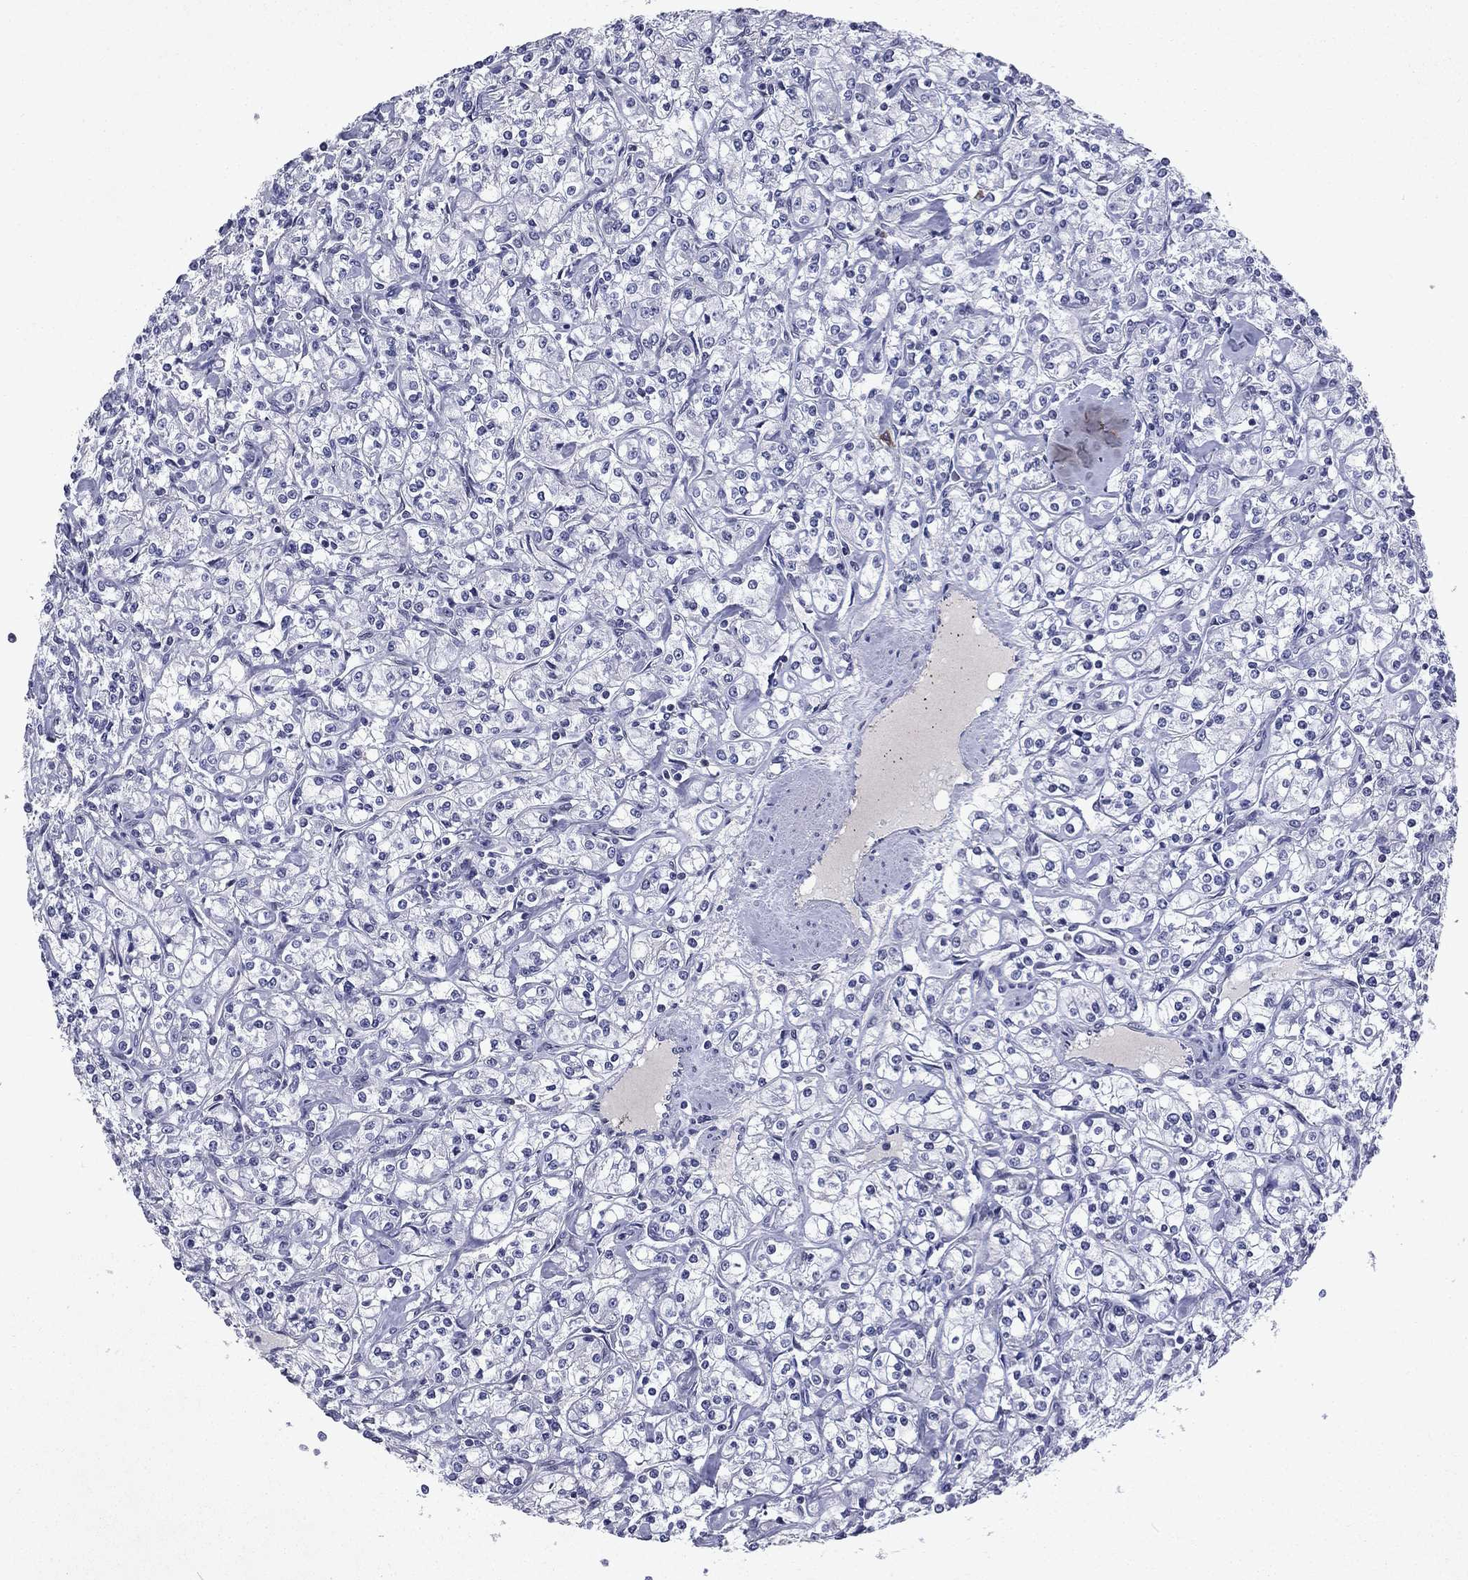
{"staining": {"intensity": "negative", "quantity": "none", "location": "none"}, "tissue": "renal cancer", "cell_type": "Tumor cells", "image_type": "cancer", "snomed": [{"axis": "morphology", "description": "Adenocarcinoma, NOS"}, {"axis": "topography", "description": "Kidney"}], "caption": "Adenocarcinoma (renal) stained for a protein using immunohistochemistry (IHC) shows no positivity tumor cells.", "gene": "ECM1", "patient": {"sex": "male", "age": 77}}